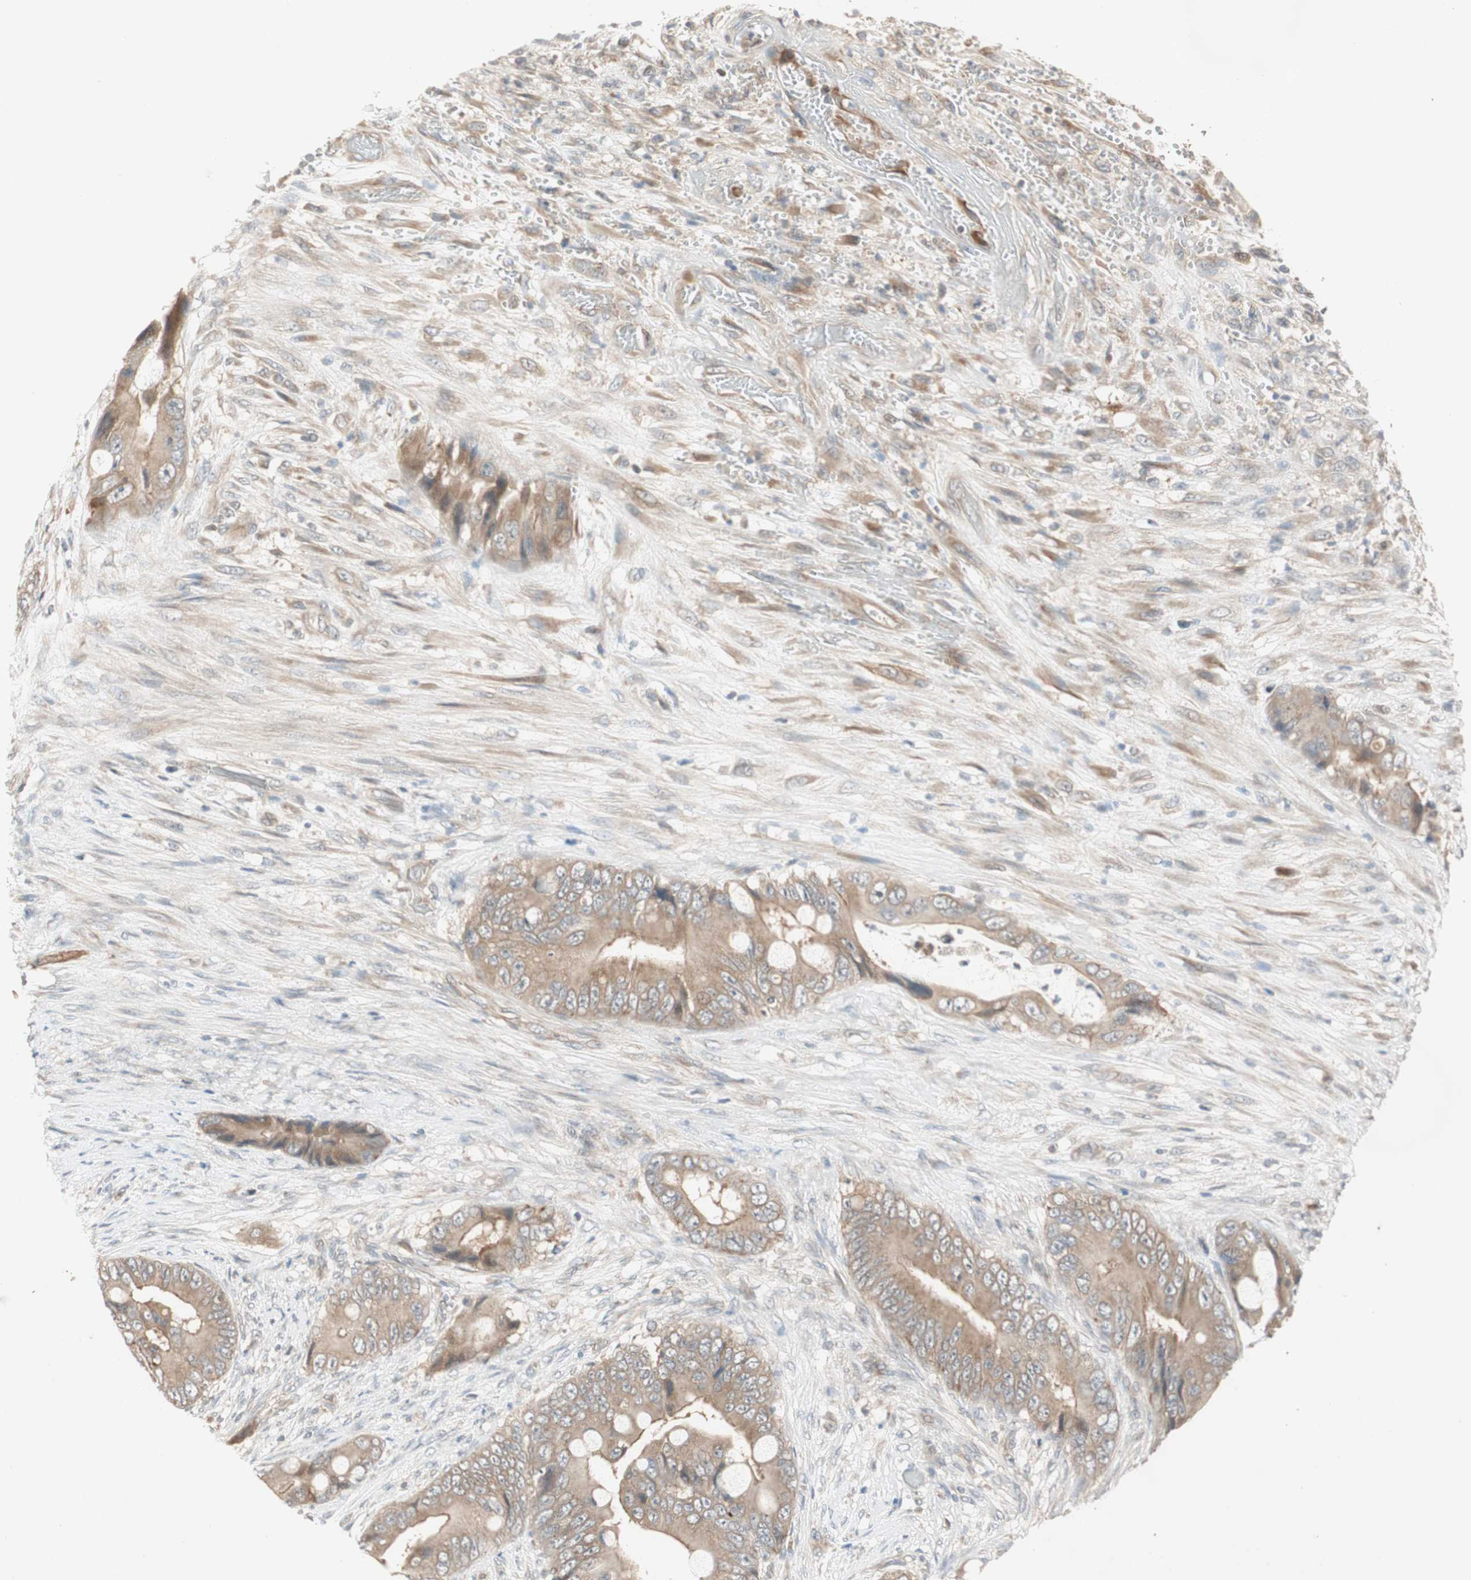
{"staining": {"intensity": "moderate", "quantity": ">75%", "location": "cytoplasmic/membranous"}, "tissue": "colorectal cancer", "cell_type": "Tumor cells", "image_type": "cancer", "snomed": [{"axis": "morphology", "description": "Adenocarcinoma, NOS"}, {"axis": "topography", "description": "Rectum"}], "caption": "Moderate cytoplasmic/membranous expression for a protein is seen in approximately >75% of tumor cells of adenocarcinoma (colorectal) using immunohistochemistry.", "gene": "NCLN", "patient": {"sex": "female", "age": 77}}